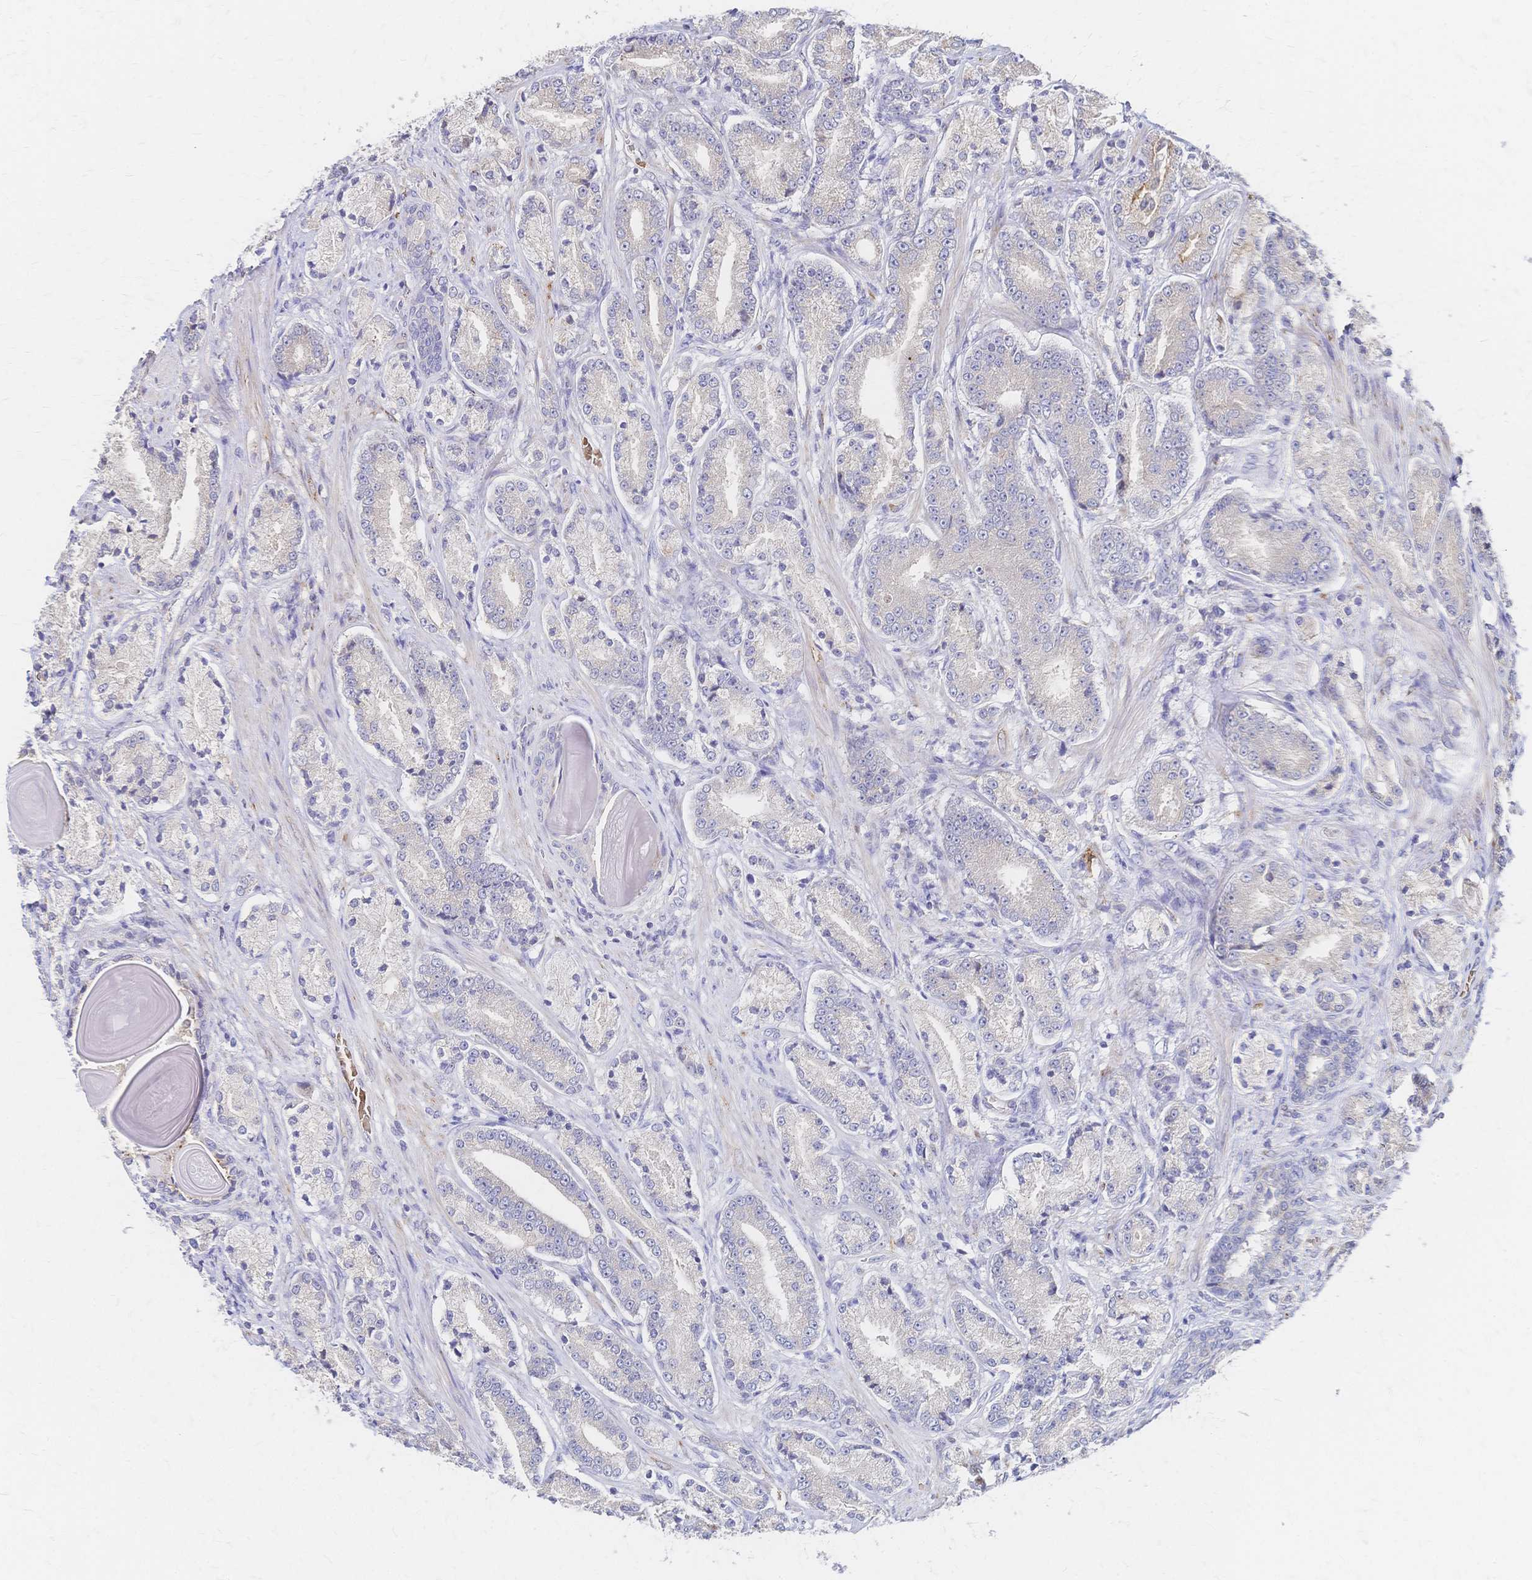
{"staining": {"intensity": "negative", "quantity": "none", "location": "none"}, "tissue": "prostate cancer", "cell_type": "Tumor cells", "image_type": "cancer", "snomed": [{"axis": "morphology", "description": "Adenocarcinoma, High grade"}, {"axis": "topography", "description": "Prostate and seminal vesicle, NOS"}], "caption": "This photomicrograph is of prostate cancer stained with IHC to label a protein in brown with the nuclei are counter-stained blue. There is no positivity in tumor cells.", "gene": "SLC5A1", "patient": {"sex": "male", "age": 61}}